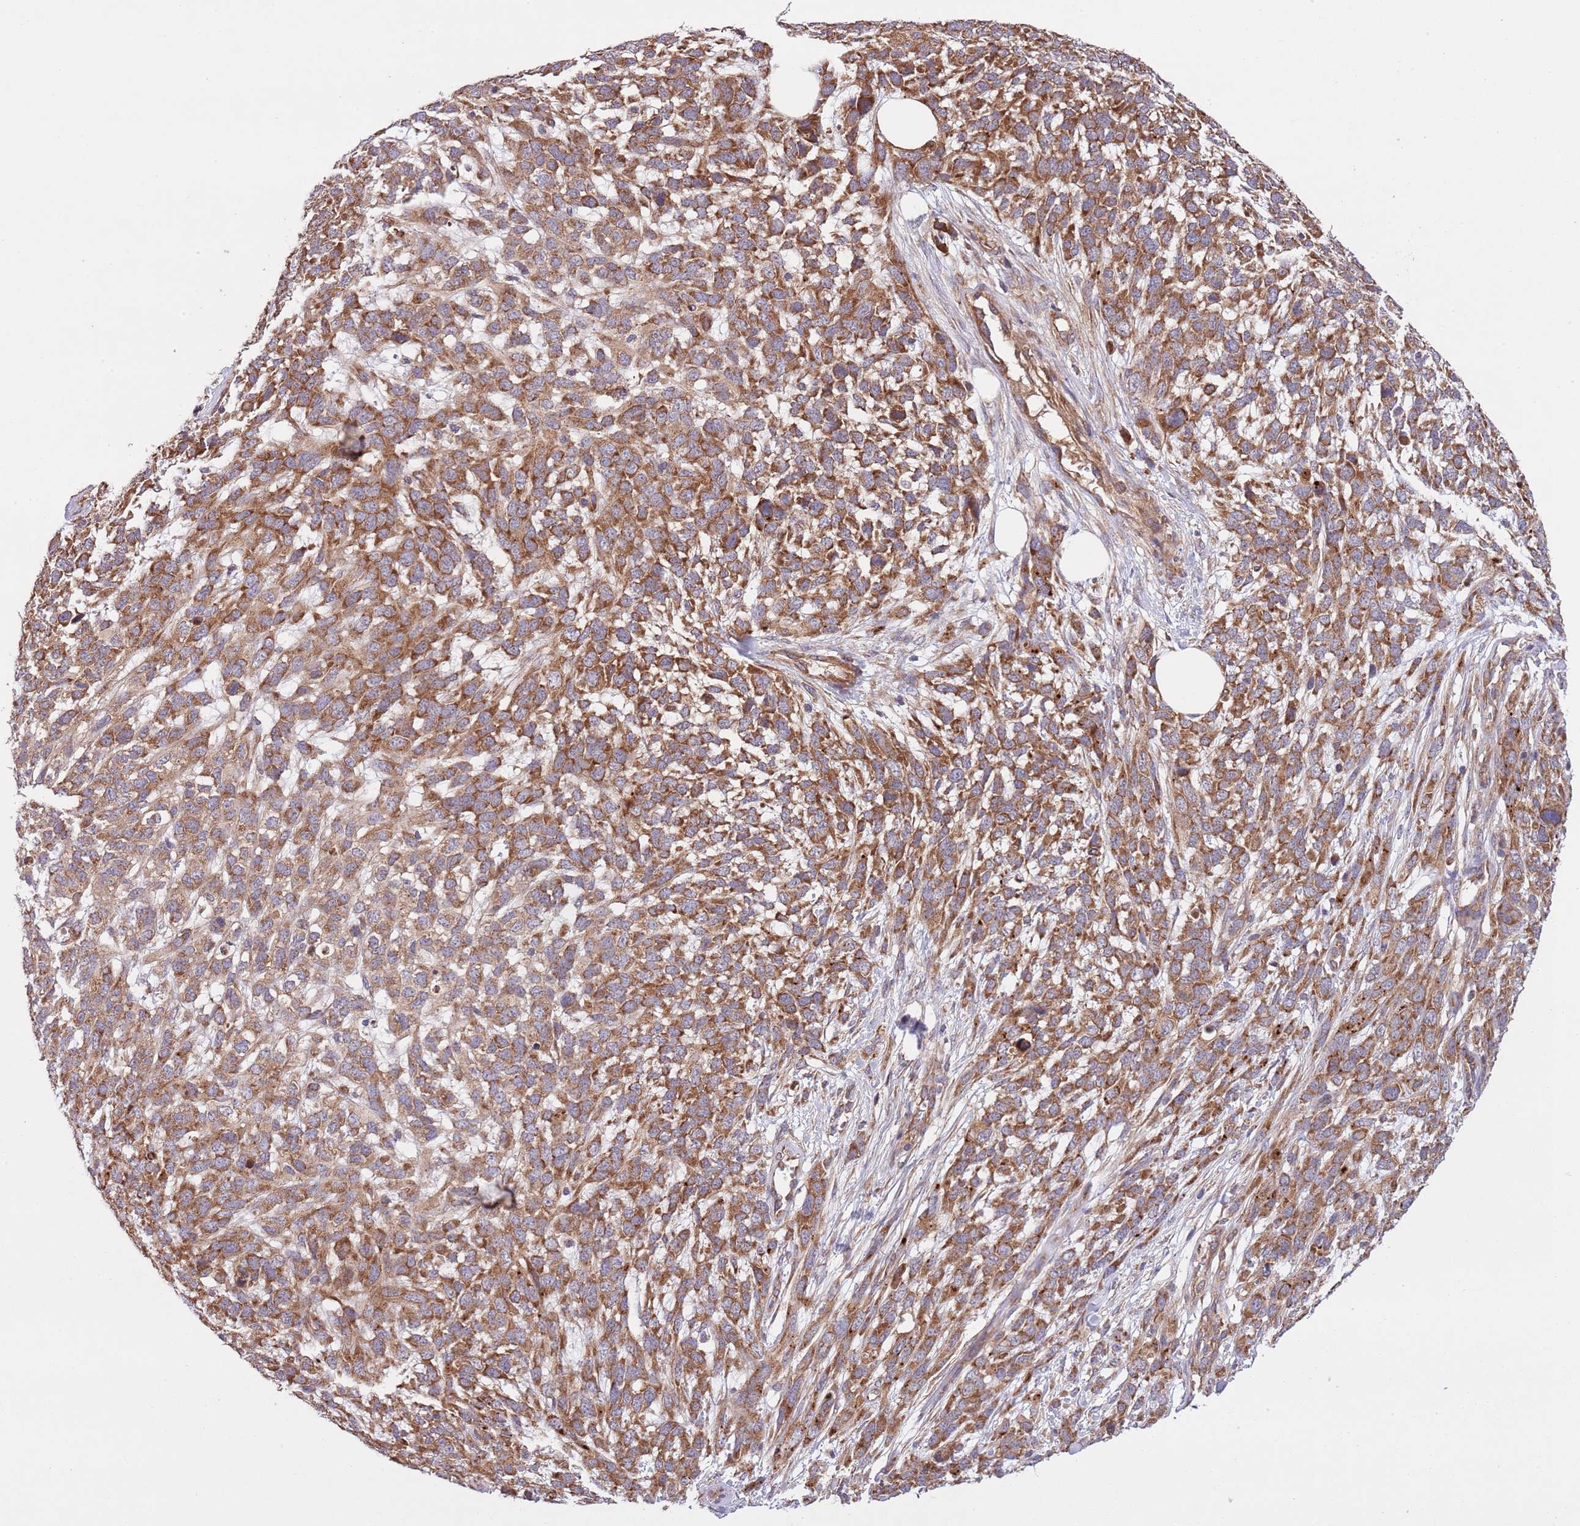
{"staining": {"intensity": "strong", "quantity": ">75%", "location": "cytoplasmic/membranous"}, "tissue": "melanoma", "cell_type": "Tumor cells", "image_type": "cancer", "snomed": [{"axis": "morphology", "description": "Normal morphology"}, {"axis": "morphology", "description": "Malignant melanoma, NOS"}, {"axis": "topography", "description": "Skin"}], "caption": "Immunohistochemistry micrograph of malignant melanoma stained for a protein (brown), which reveals high levels of strong cytoplasmic/membranous expression in about >75% of tumor cells.", "gene": "MFNG", "patient": {"sex": "female", "age": 72}}